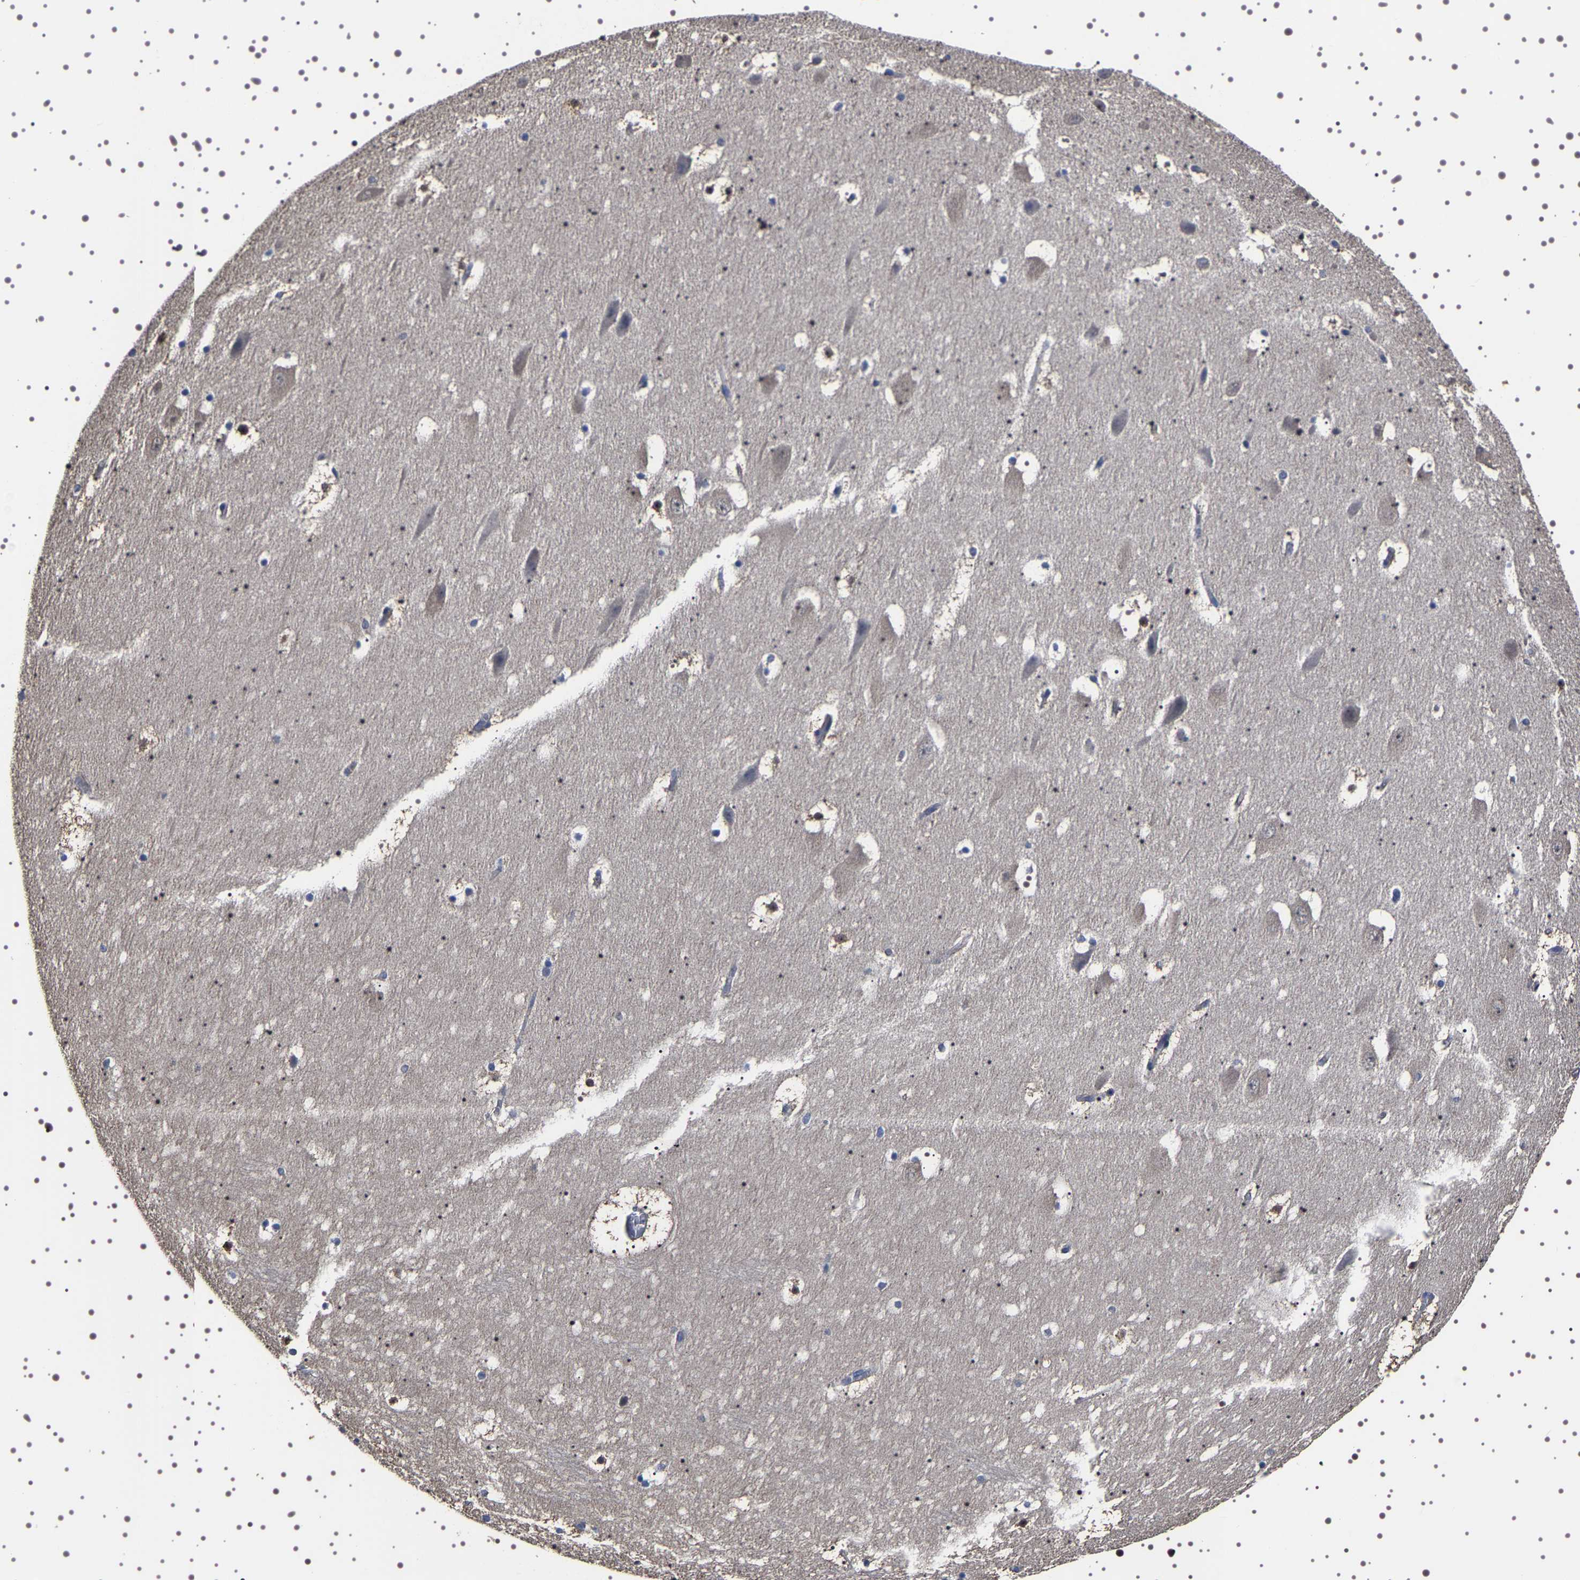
{"staining": {"intensity": "negative", "quantity": "none", "location": "none"}, "tissue": "hippocampus", "cell_type": "Glial cells", "image_type": "normal", "snomed": [{"axis": "morphology", "description": "Normal tissue, NOS"}, {"axis": "topography", "description": "Hippocampus"}], "caption": "Immunohistochemistry (IHC) of benign human hippocampus exhibits no staining in glial cells.", "gene": "TARBP1", "patient": {"sex": "male", "age": 45}}